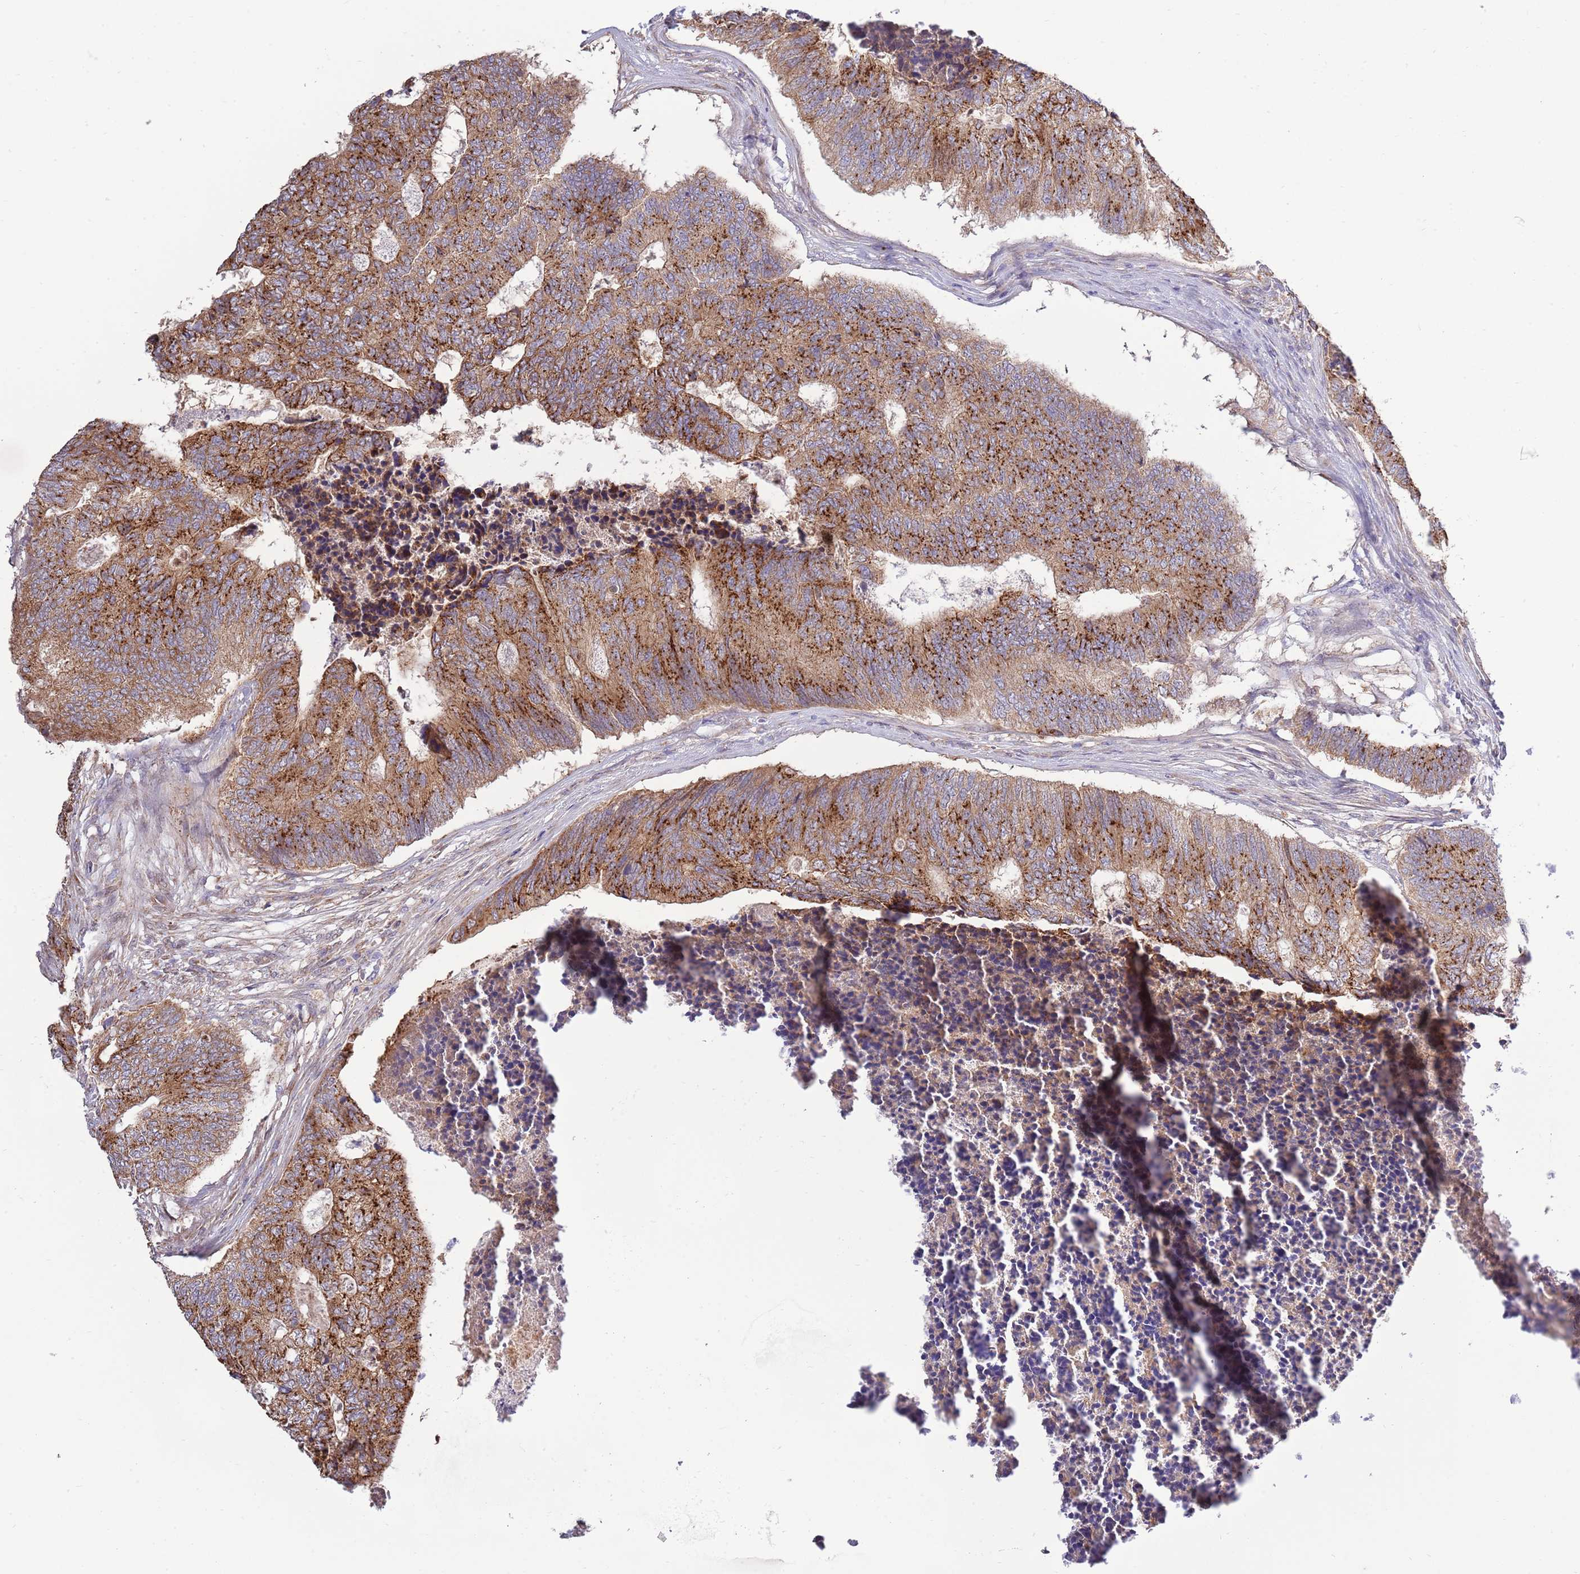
{"staining": {"intensity": "strong", "quantity": ">75%", "location": "cytoplasmic/membranous"}, "tissue": "colorectal cancer", "cell_type": "Tumor cells", "image_type": "cancer", "snomed": [{"axis": "morphology", "description": "Adenocarcinoma, NOS"}, {"axis": "topography", "description": "Colon"}], "caption": "The histopathology image shows staining of colorectal adenocarcinoma, revealing strong cytoplasmic/membranous protein positivity (brown color) within tumor cells.", "gene": "ARL2BP", "patient": {"sex": "female", "age": 67}}